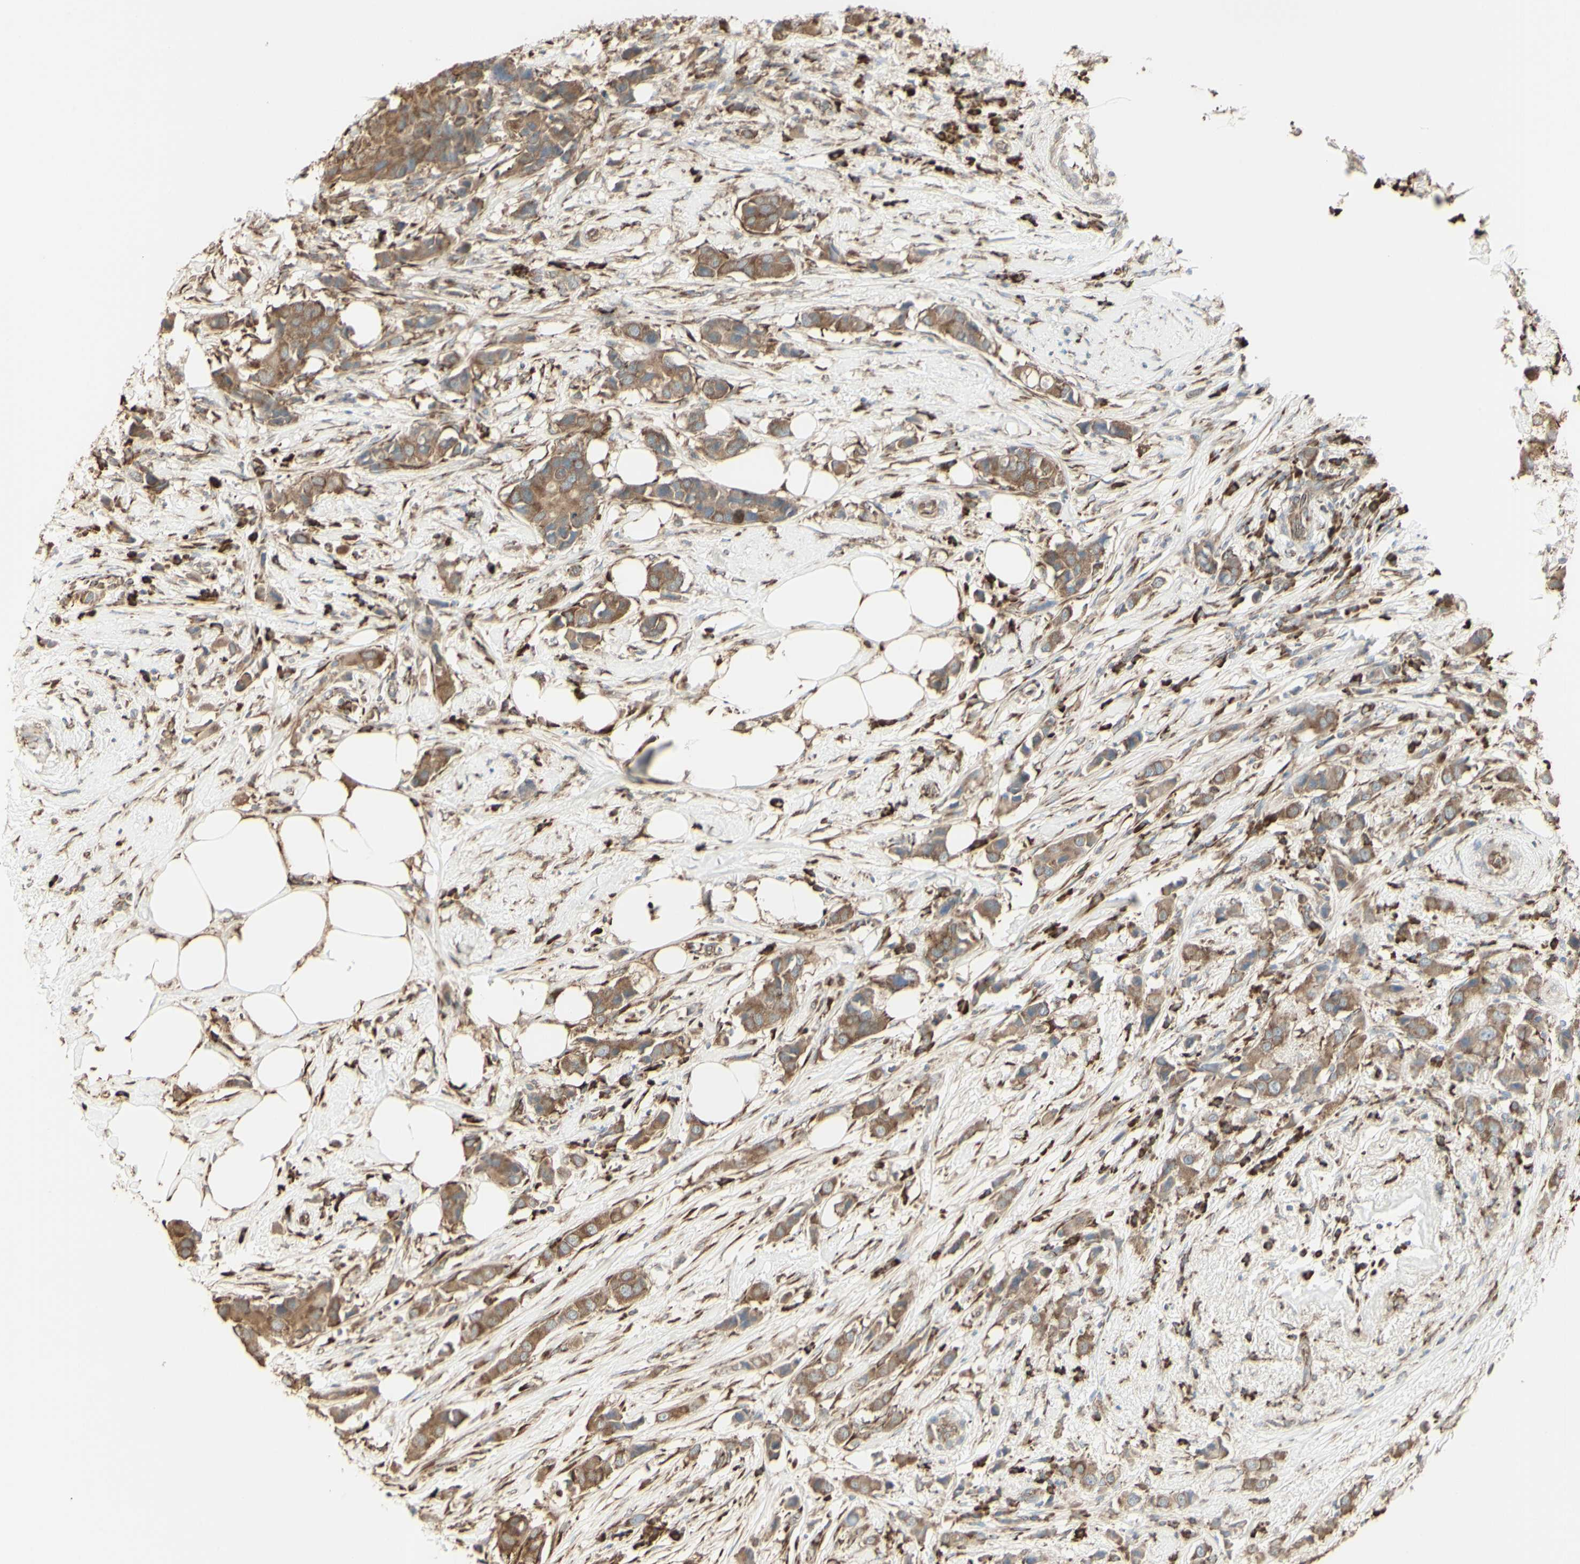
{"staining": {"intensity": "moderate", "quantity": ">75%", "location": "cytoplasmic/membranous"}, "tissue": "breast cancer", "cell_type": "Tumor cells", "image_type": "cancer", "snomed": [{"axis": "morphology", "description": "Normal tissue, NOS"}, {"axis": "morphology", "description": "Duct carcinoma"}, {"axis": "topography", "description": "Breast"}], "caption": "Protein staining of breast cancer (intraductal carcinoma) tissue demonstrates moderate cytoplasmic/membranous staining in about >75% of tumor cells.", "gene": "EEF1B2", "patient": {"sex": "female", "age": 50}}